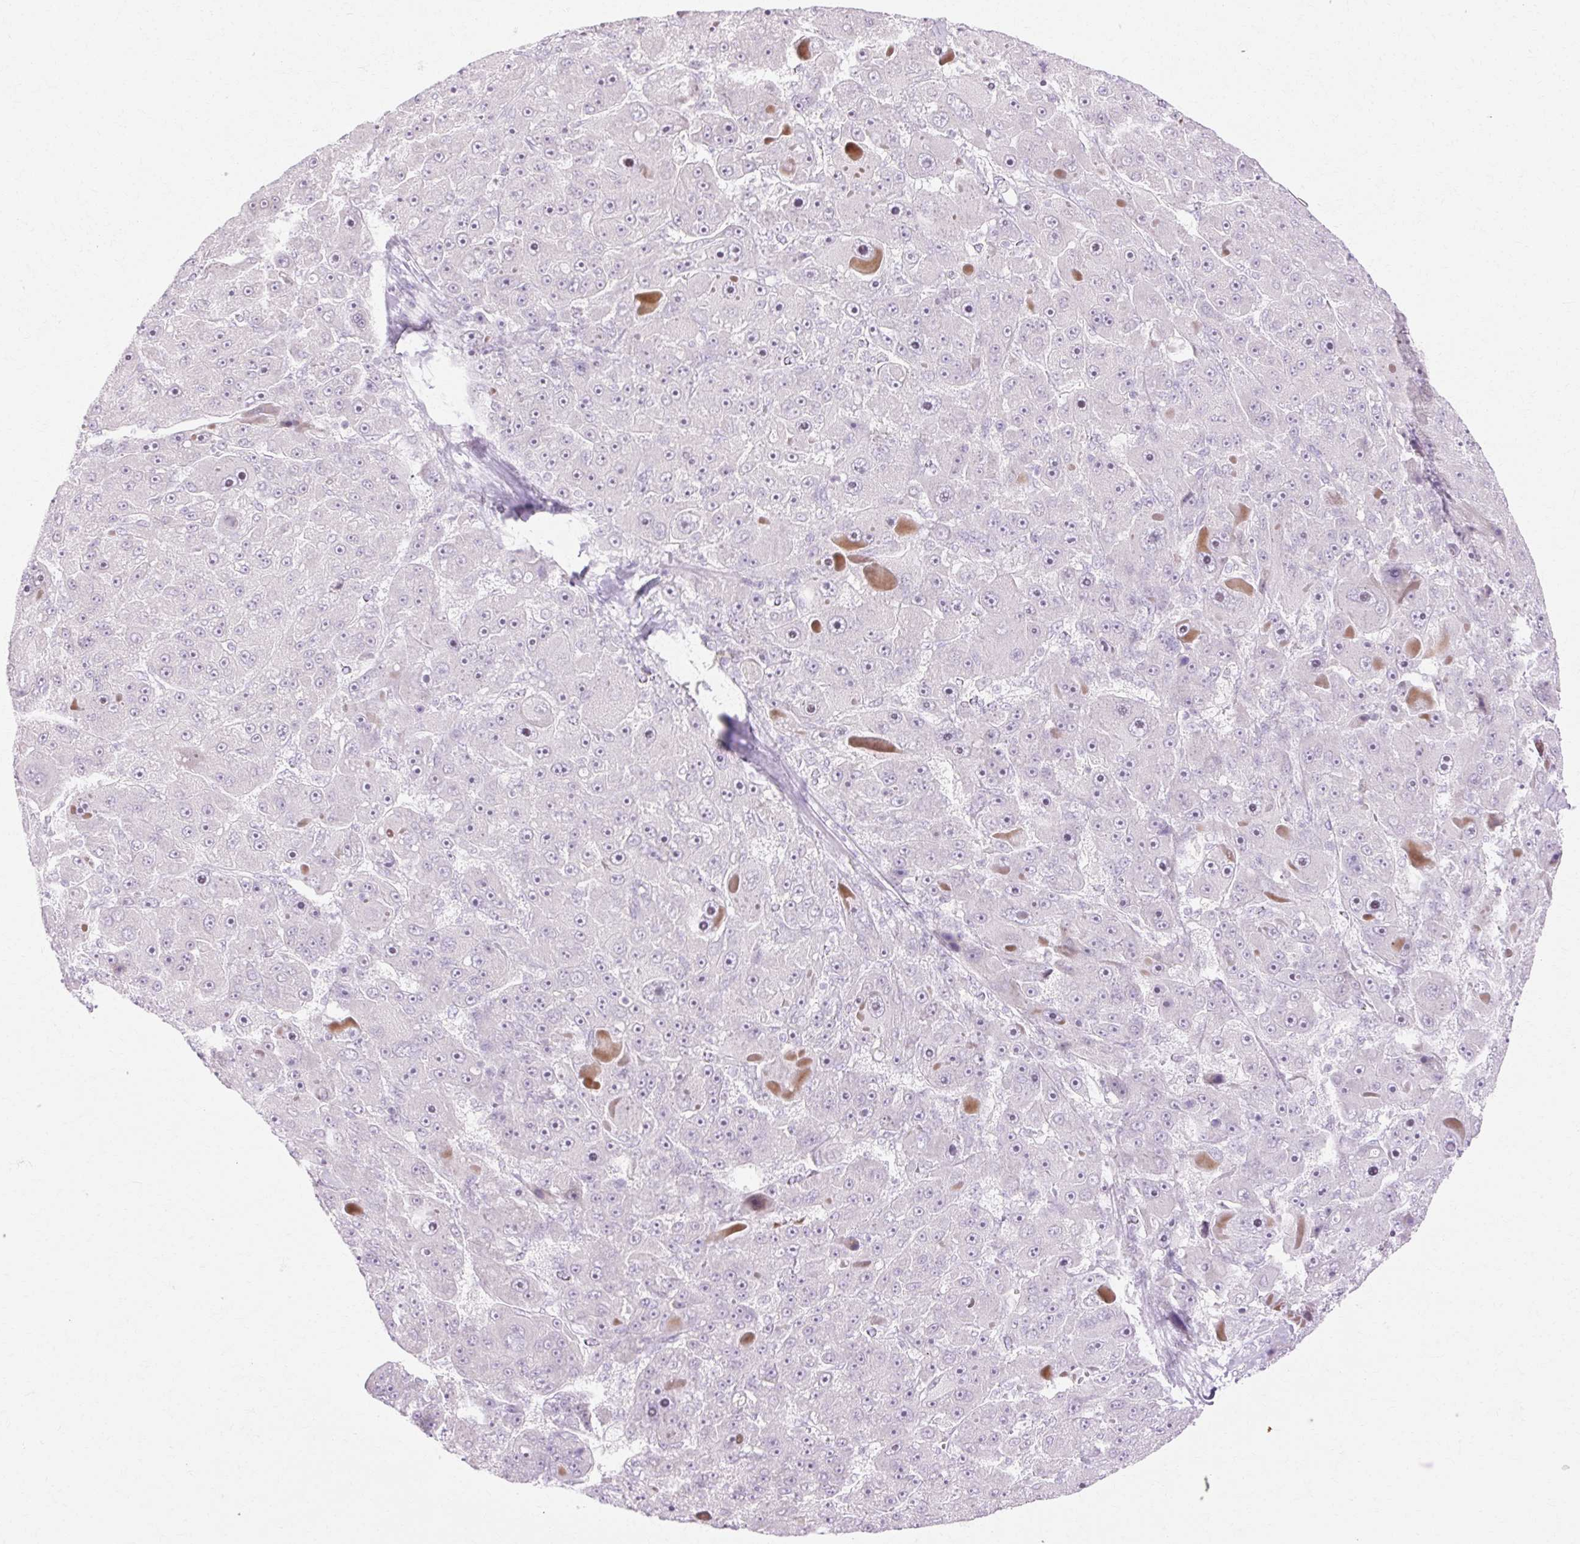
{"staining": {"intensity": "negative", "quantity": "none", "location": "none"}, "tissue": "liver cancer", "cell_type": "Tumor cells", "image_type": "cancer", "snomed": [{"axis": "morphology", "description": "Carcinoma, Hepatocellular, NOS"}, {"axis": "topography", "description": "Liver"}], "caption": "A high-resolution photomicrograph shows immunohistochemistry staining of hepatocellular carcinoma (liver), which reveals no significant positivity in tumor cells.", "gene": "C3orf49", "patient": {"sex": "male", "age": 76}}